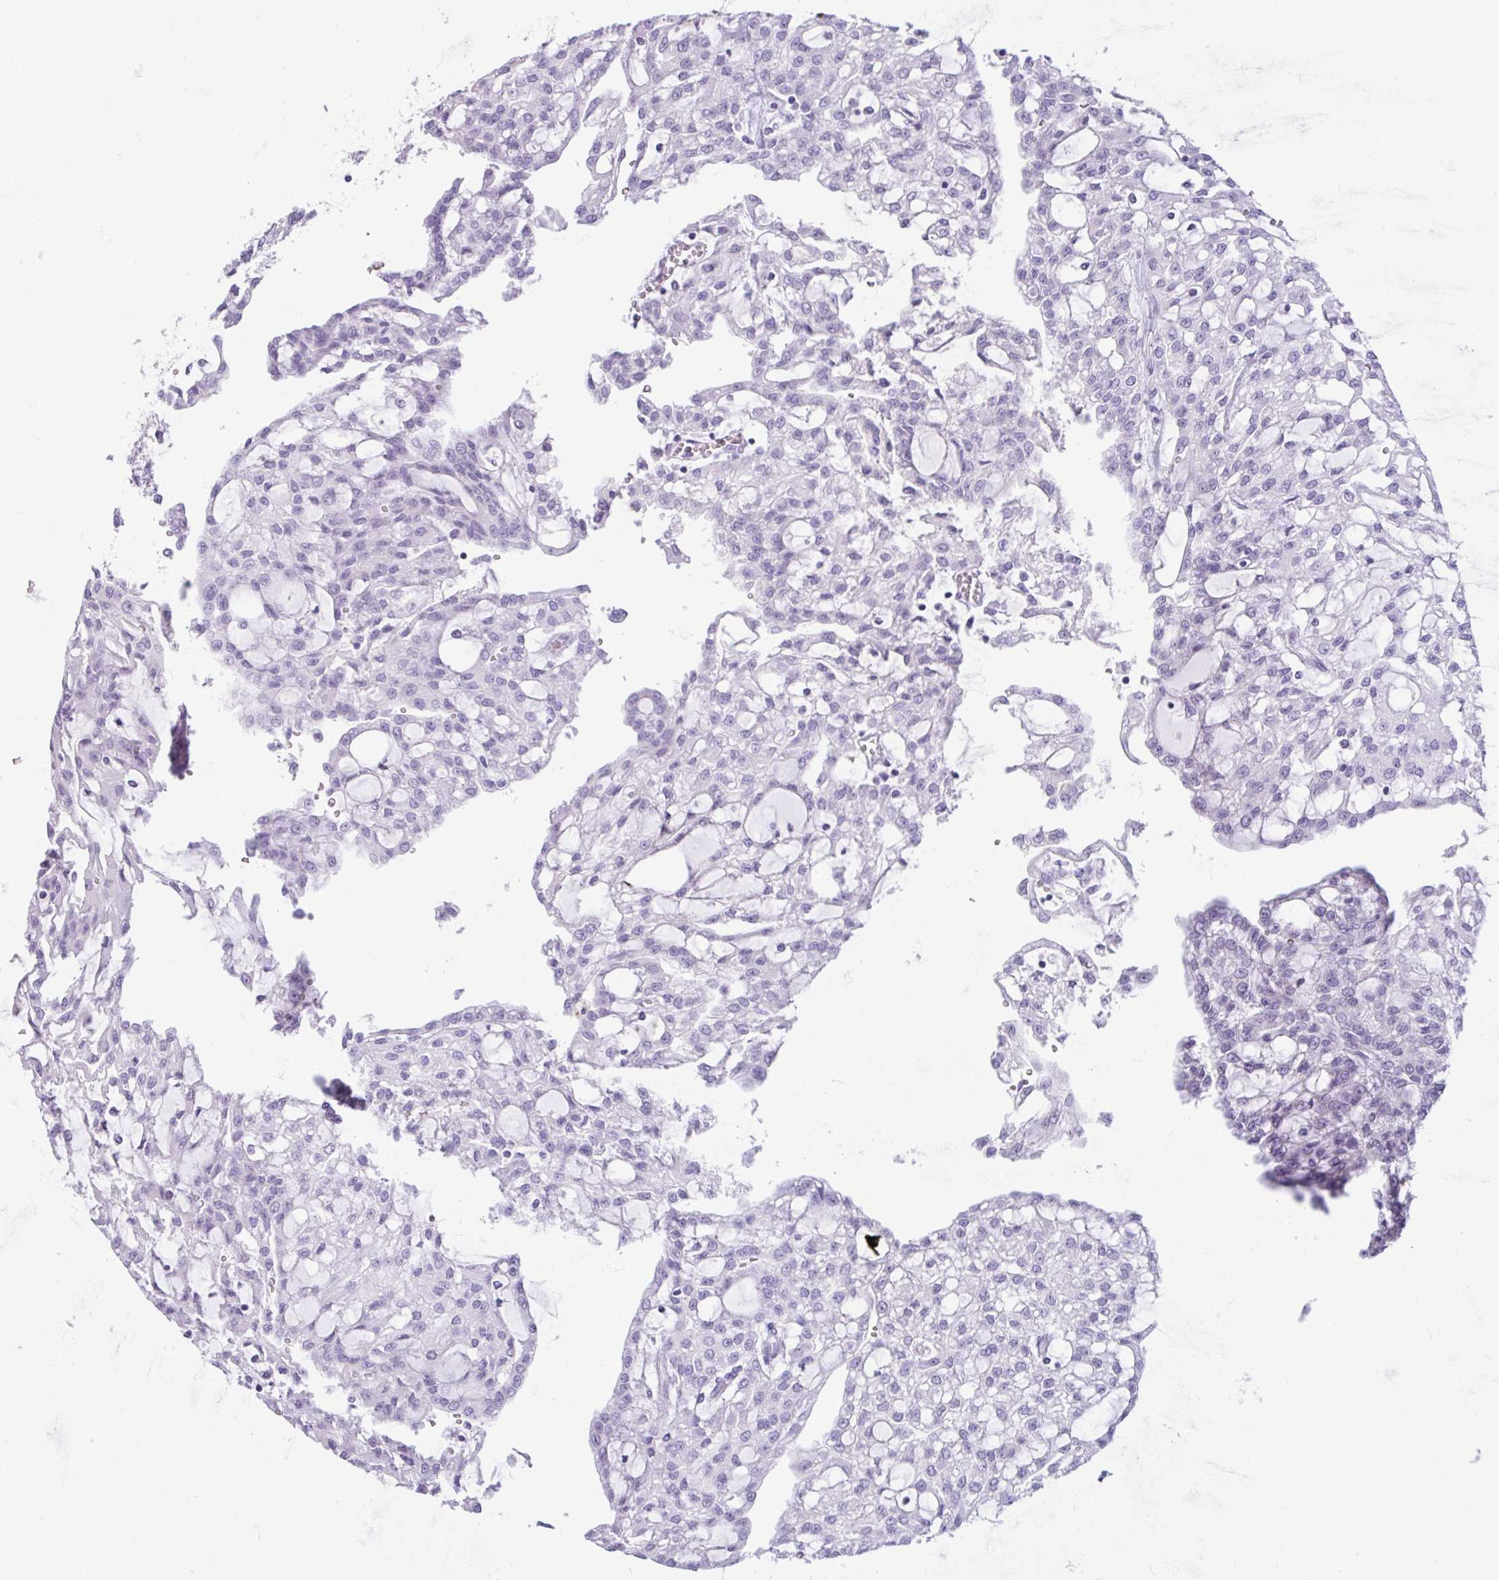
{"staining": {"intensity": "negative", "quantity": "none", "location": "none"}, "tissue": "renal cancer", "cell_type": "Tumor cells", "image_type": "cancer", "snomed": [{"axis": "morphology", "description": "Adenocarcinoma, NOS"}, {"axis": "topography", "description": "Kidney"}], "caption": "This image is of renal cancer stained with immunohistochemistry to label a protein in brown with the nuclei are counter-stained blue. There is no staining in tumor cells.", "gene": "CTSE", "patient": {"sex": "male", "age": 63}}